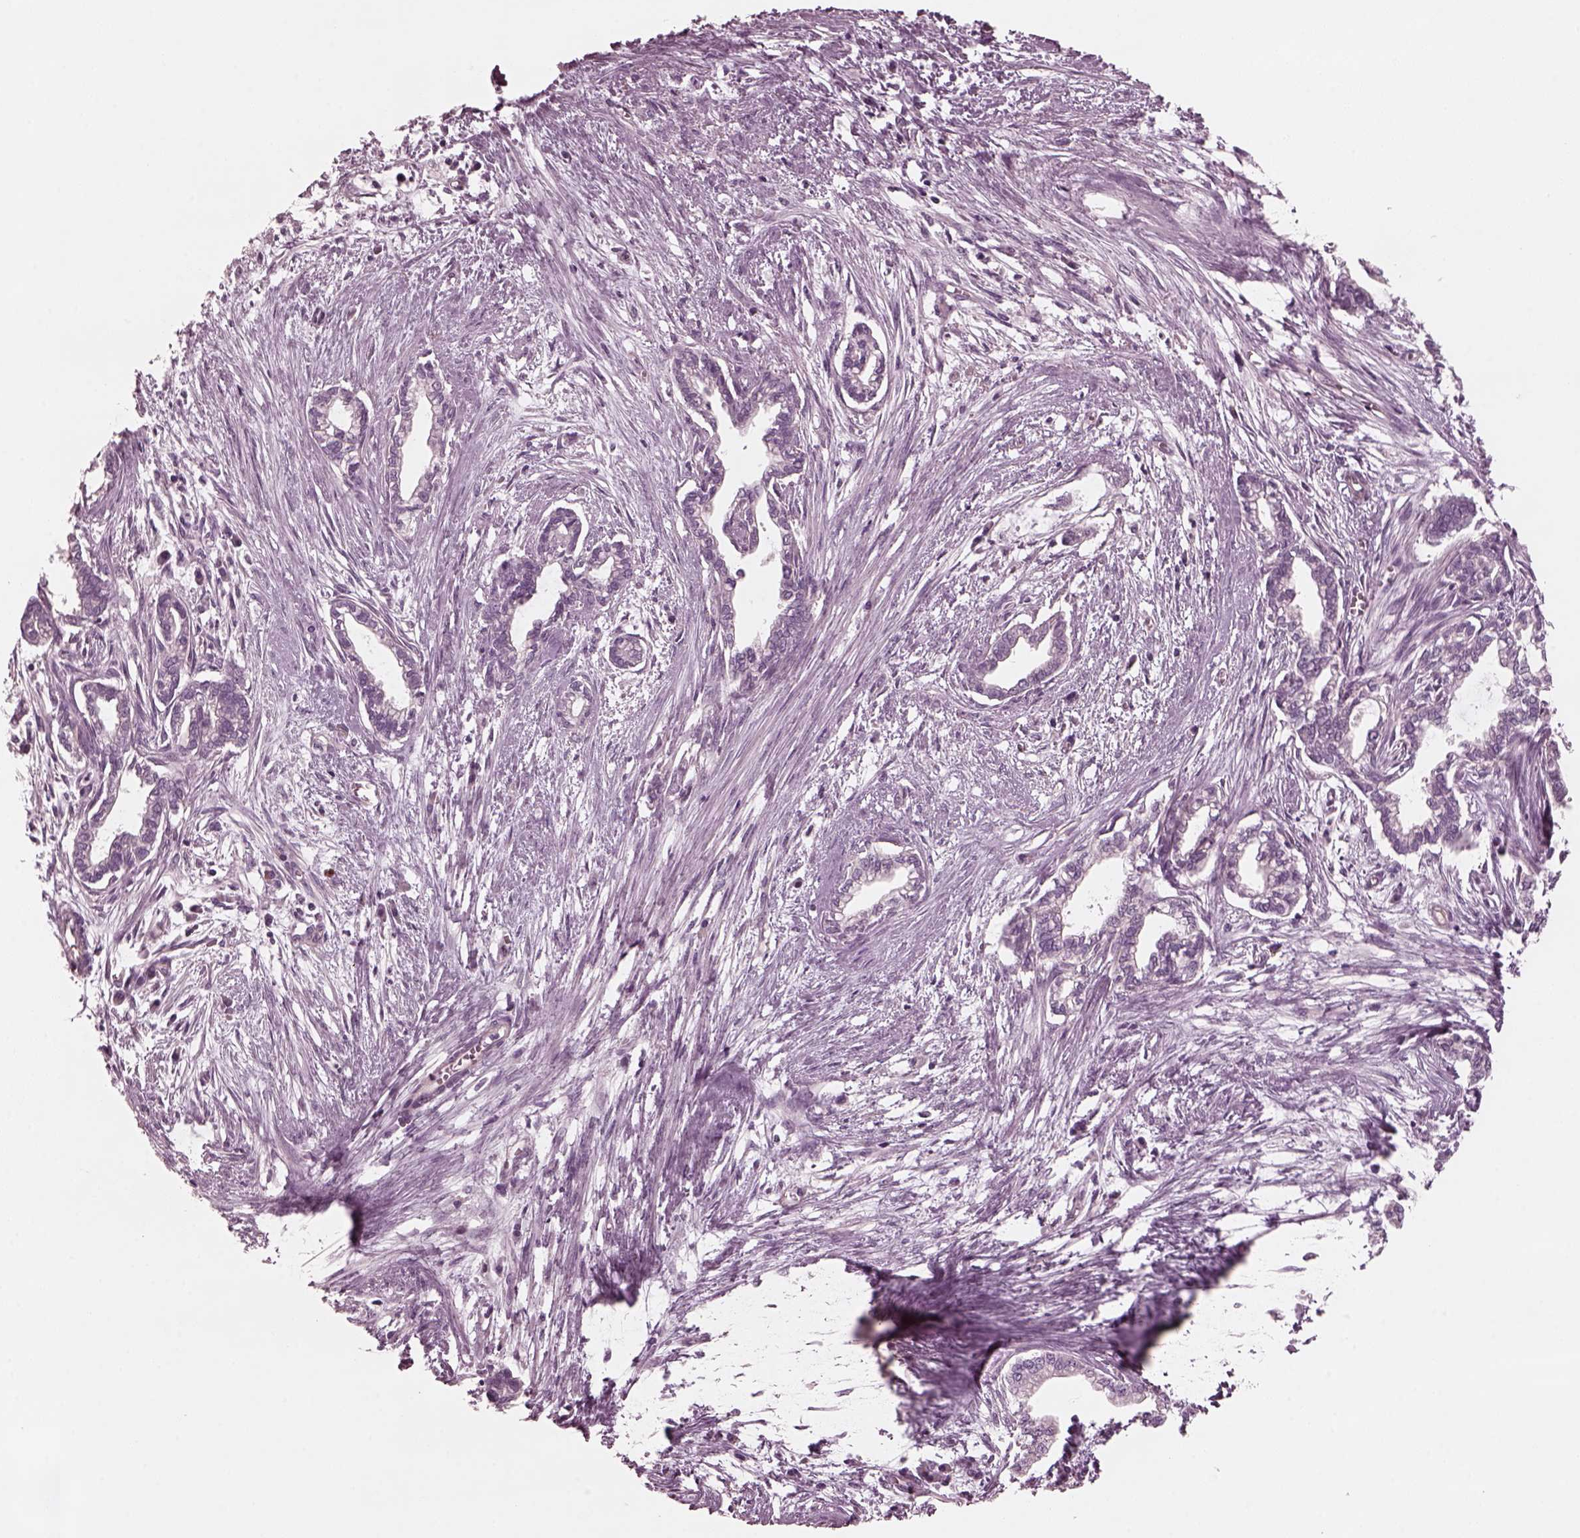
{"staining": {"intensity": "negative", "quantity": "none", "location": "none"}, "tissue": "cervical cancer", "cell_type": "Tumor cells", "image_type": "cancer", "snomed": [{"axis": "morphology", "description": "Adenocarcinoma, NOS"}, {"axis": "topography", "description": "Cervix"}], "caption": "High power microscopy image of an immunohistochemistry micrograph of adenocarcinoma (cervical), revealing no significant expression in tumor cells. (IHC, brightfield microscopy, high magnification).", "gene": "KIF6", "patient": {"sex": "female", "age": 62}}